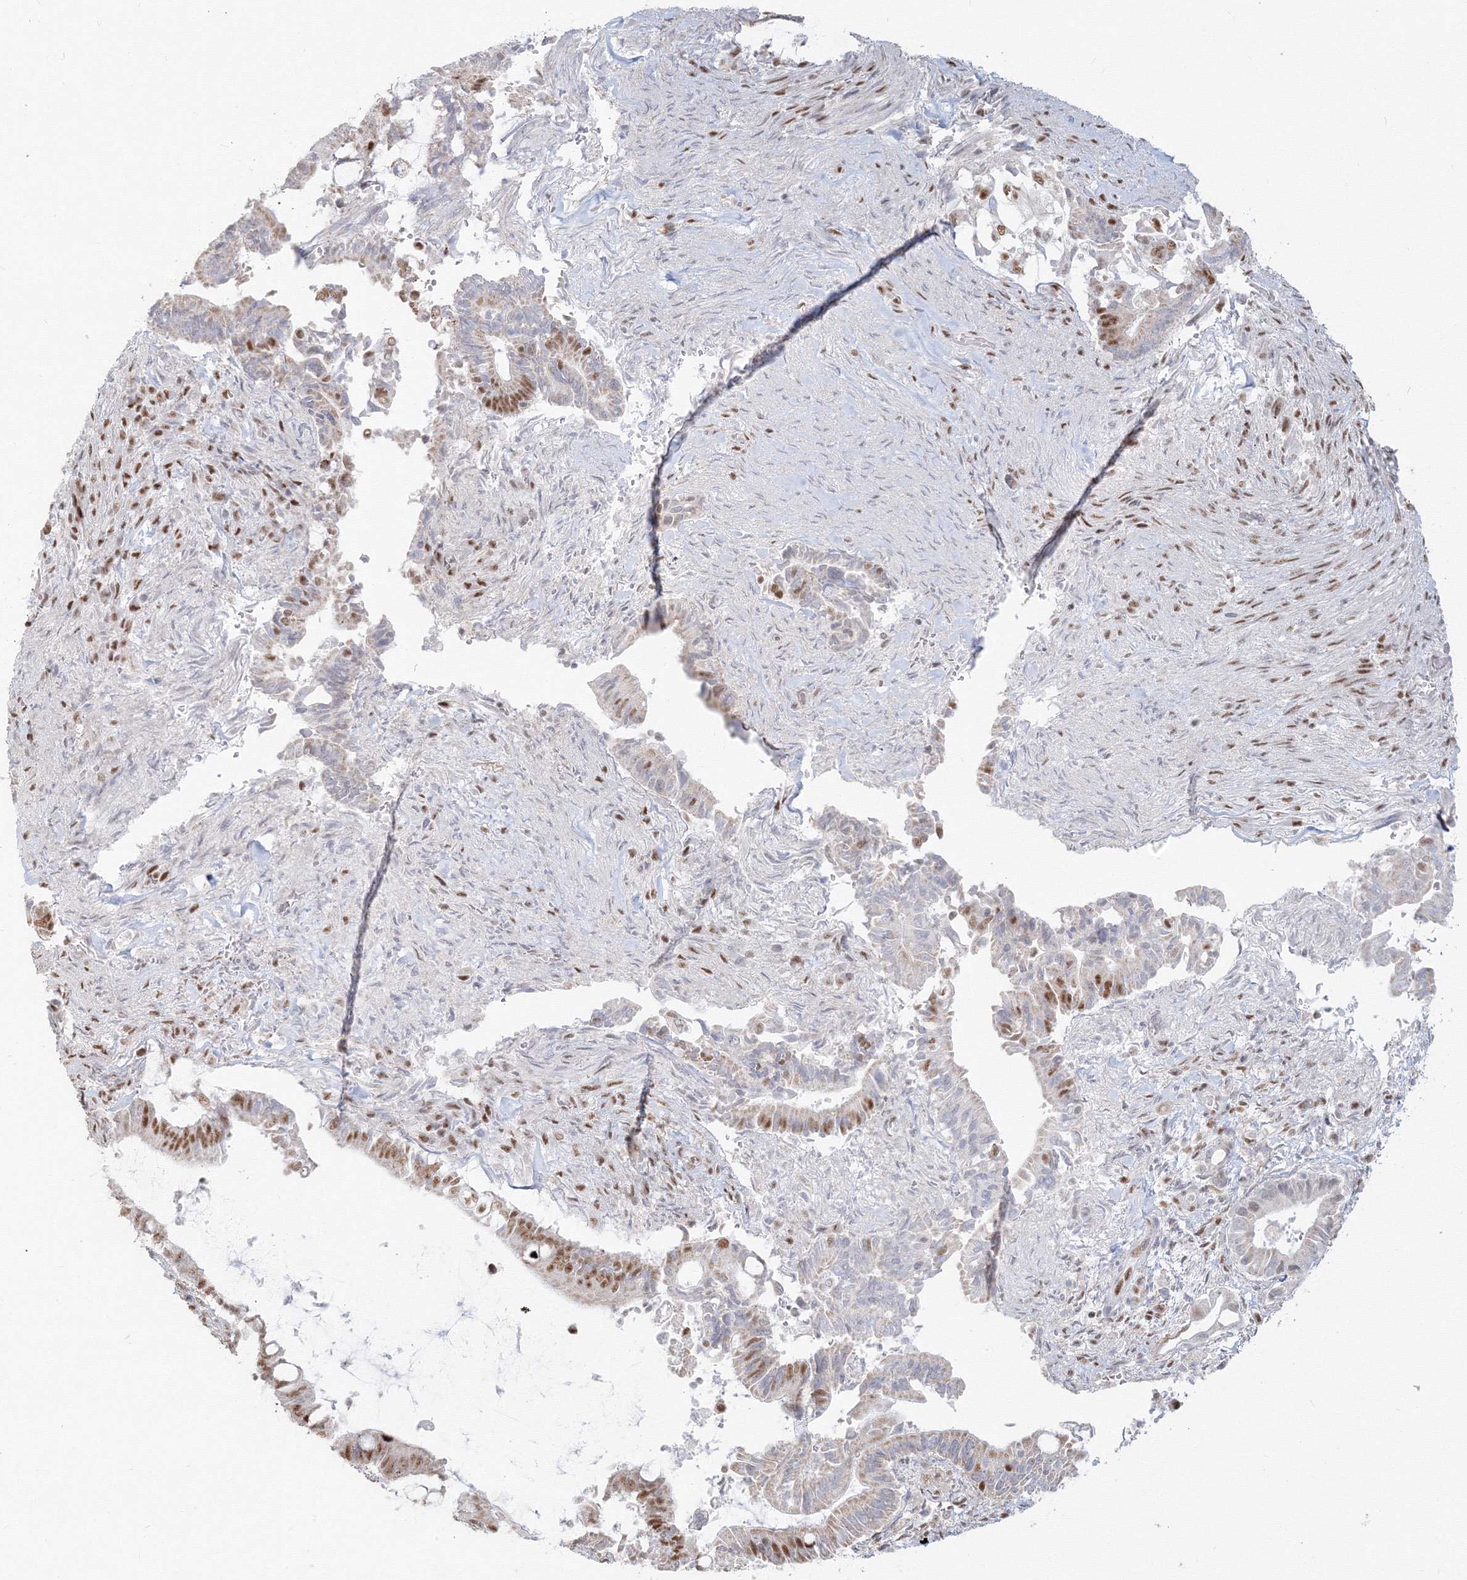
{"staining": {"intensity": "moderate", "quantity": ">75%", "location": "nuclear"}, "tissue": "pancreatic cancer", "cell_type": "Tumor cells", "image_type": "cancer", "snomed": [{"axis": "morphology", "description": "Adenocarcinoma, NOS"}, {"axis": "topography", "description": "Pancreas"}], "caption": "High-power microscopy captured an immunohistochemistry (IHC) image of pancreatic adenocarcinoma, revealing moderate nuclear positivity in approximately >75% of tumor cells.", "gene": "PPP4R2", "patient": {"sex": "male", "age": 68}}